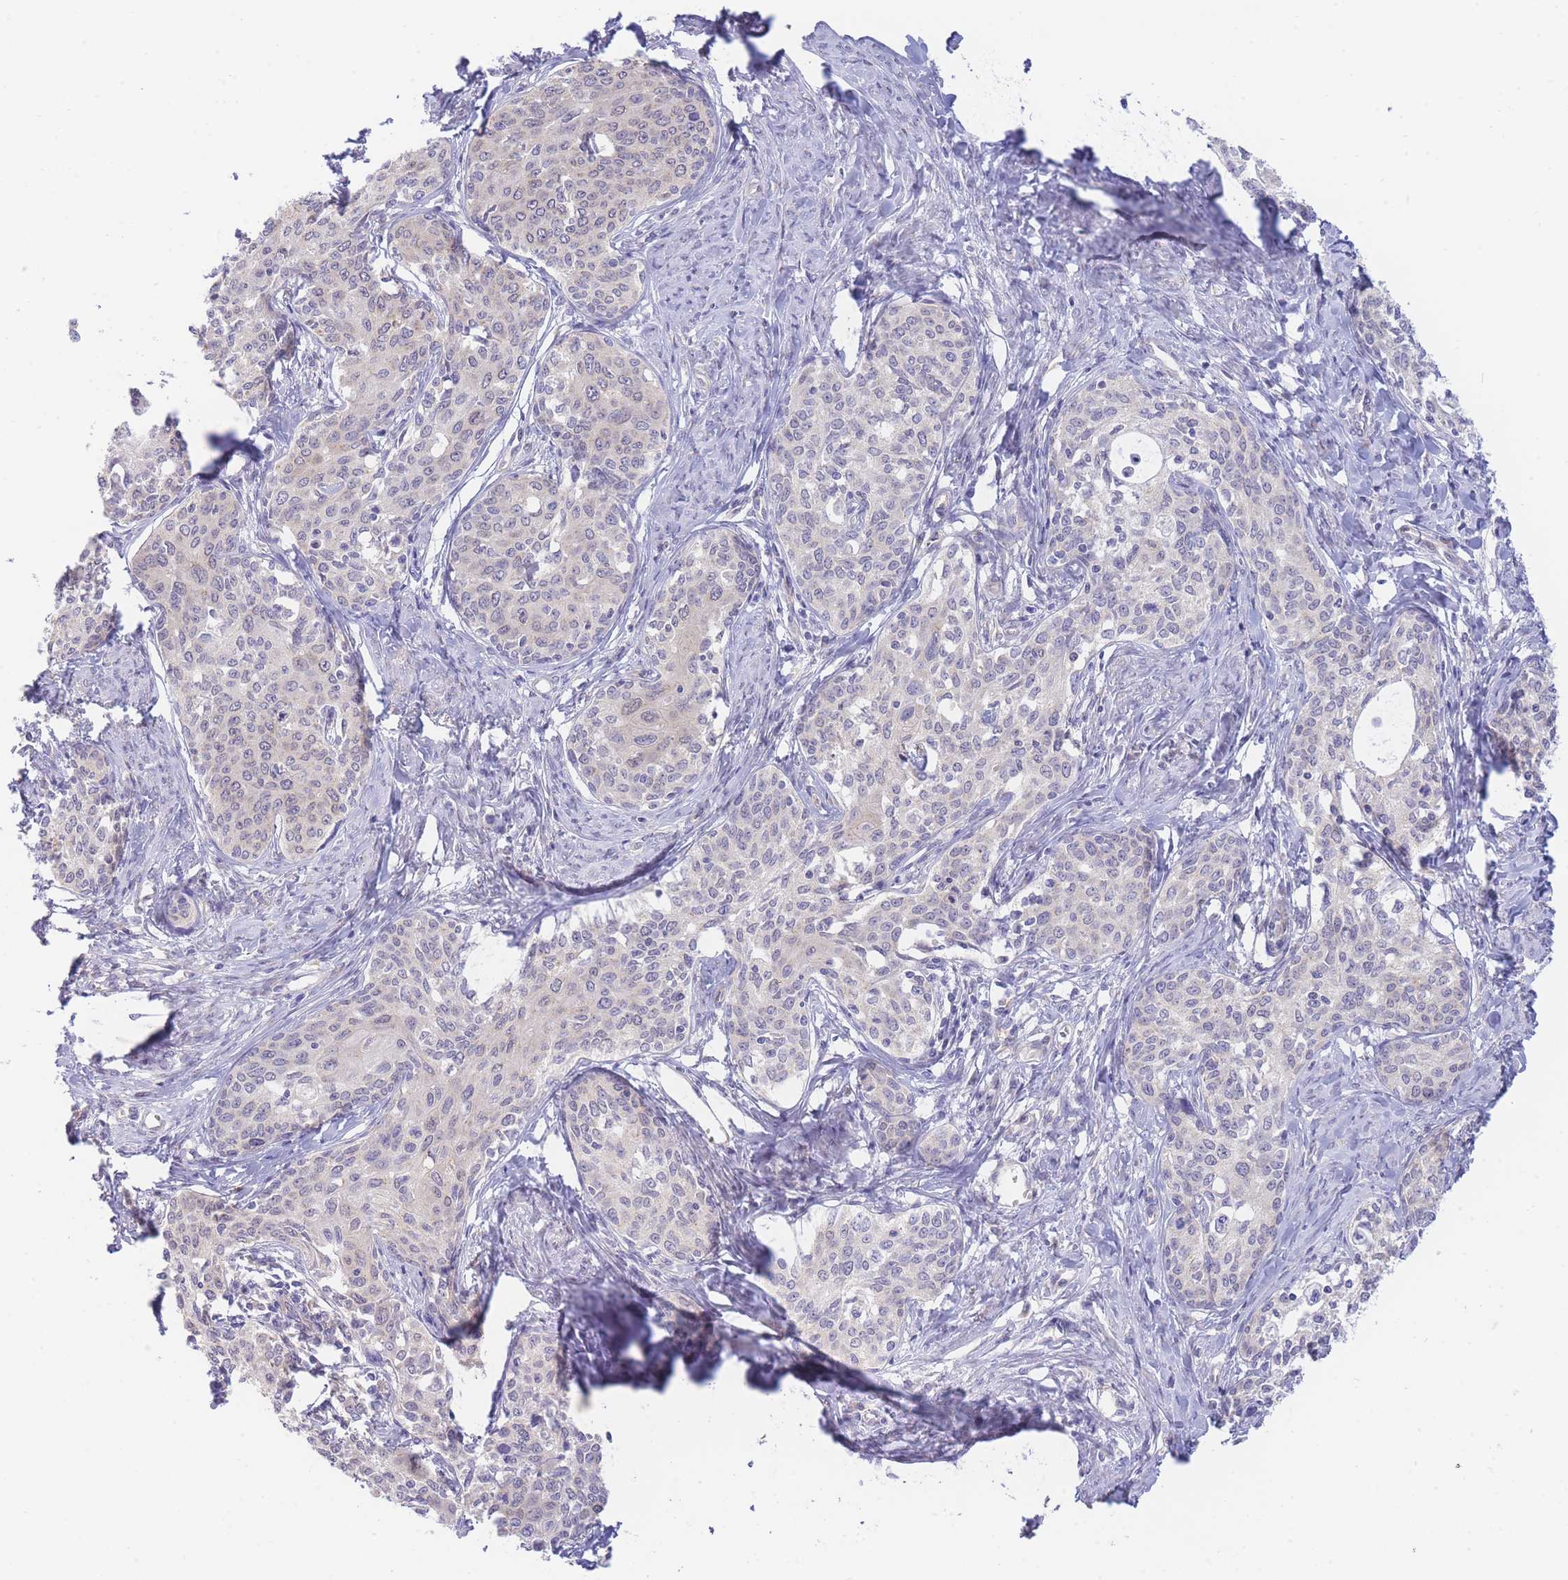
{"staining": {"intensity": "negative", "quantity": "none", "location": "none"}, "tissue": "cervical cancer", "cell_type": "Tumor cells", "image_type": "cancer", "snomed": [{"axis": "morphology", "description": "Squamous cell carcinoma, NOS"}, {"axis": "morphology", "description": "Adenocarcinoma, NOS"}, {"axis": "topography", "description": "Cervix"}], "caption": "This image is of cervical cancer (adenocarcinoma) stained with immunohistochemistry to label a protein in brown with the nuclei are counter-stained blue. There is no positivity in tumor cells.", "gene": "SUGT1", "patient": {"sex": "female", "age": 52}}